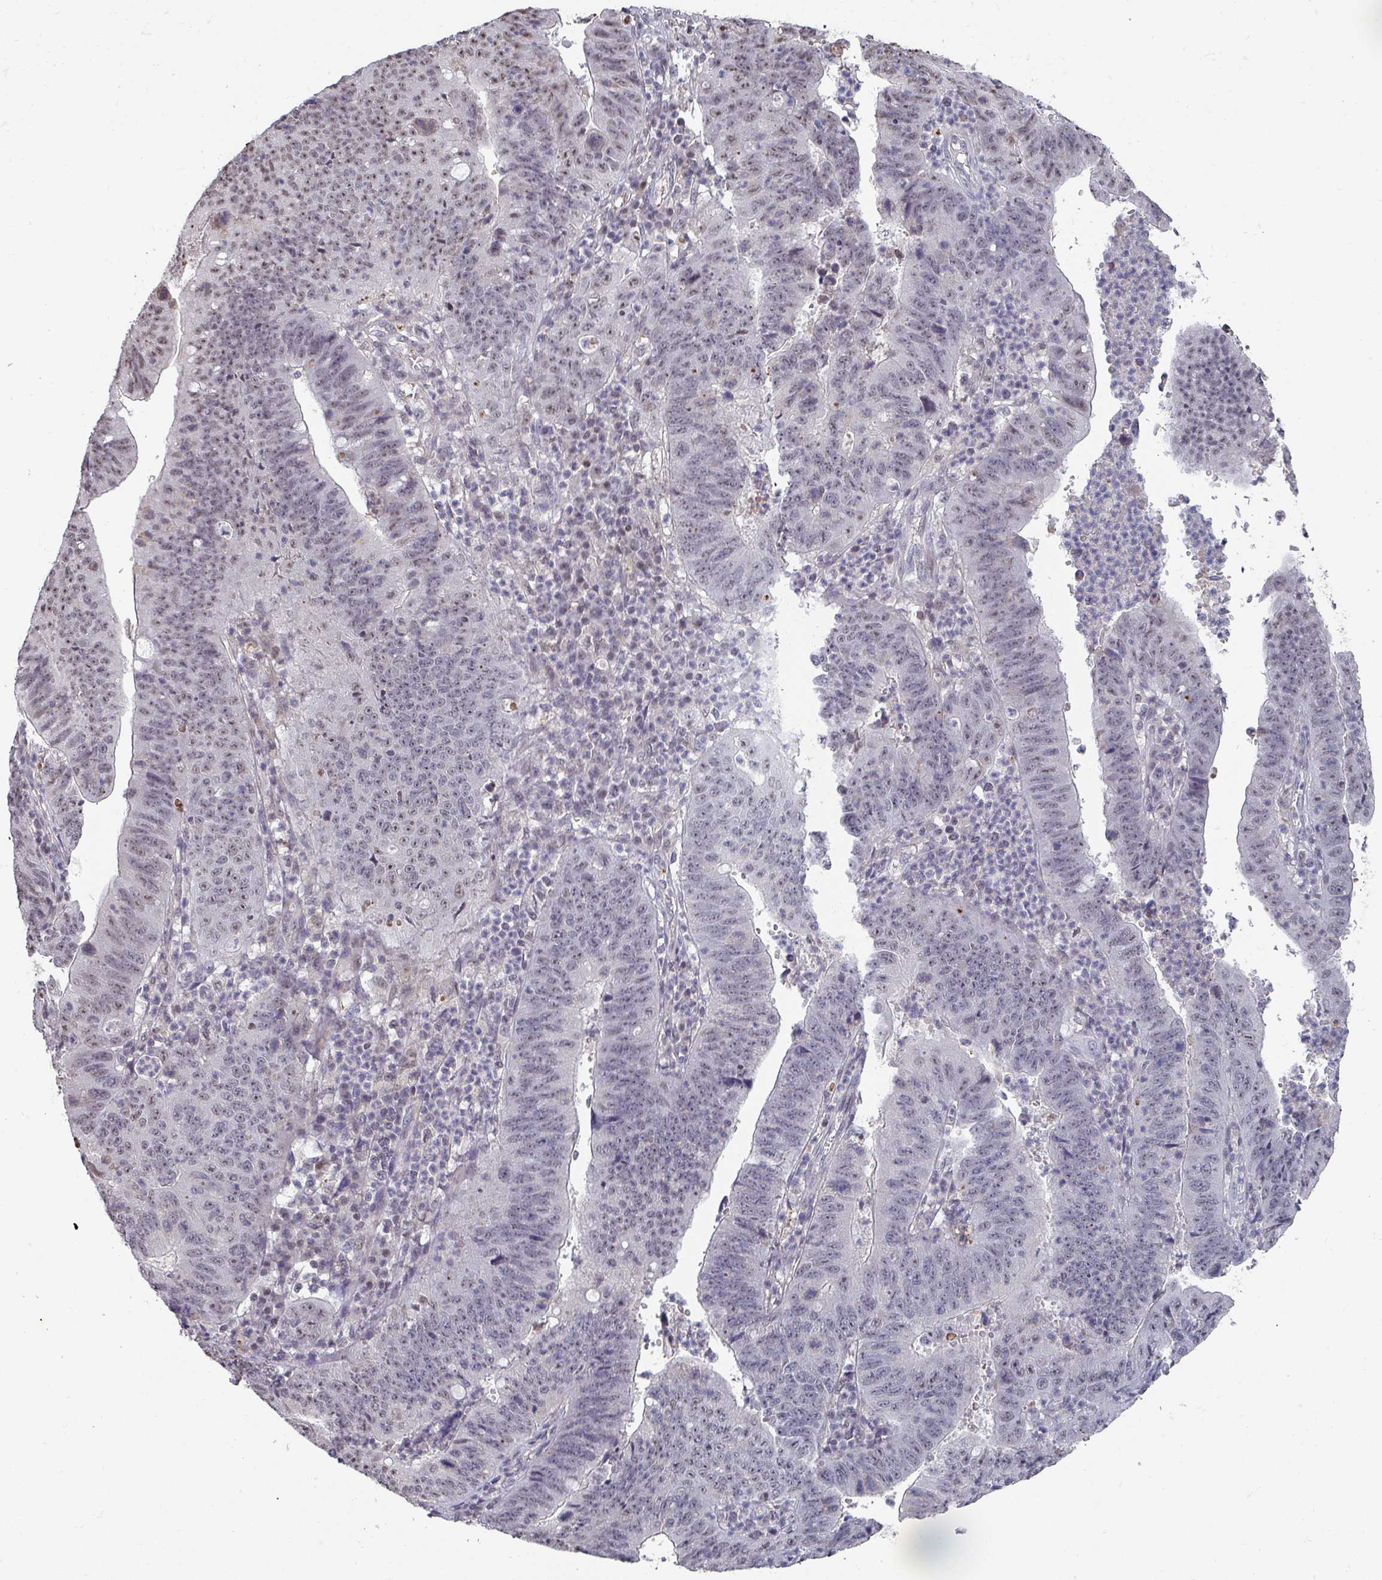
{"staining": {"intensity": "weak", "quantity": "25%-75%", "location": "nuclear"}, "tissue": "stomach cancer", "cell_type": "Tumor cells", "image_type": "cancer", "snomed": [{"axis": "morphology", "description": "Adenocarcinoma, NOS"}, {"axis": "topography", "description": "Stomach"}], "caption": "Immunohistochemical staining of human stomach cancer demonstrates low levels of weak nuclear protein staining in approximately 25%-75% of tumor cells.", "gene": "ZNF654", "patient": {"sex": "male", "age": 59}}